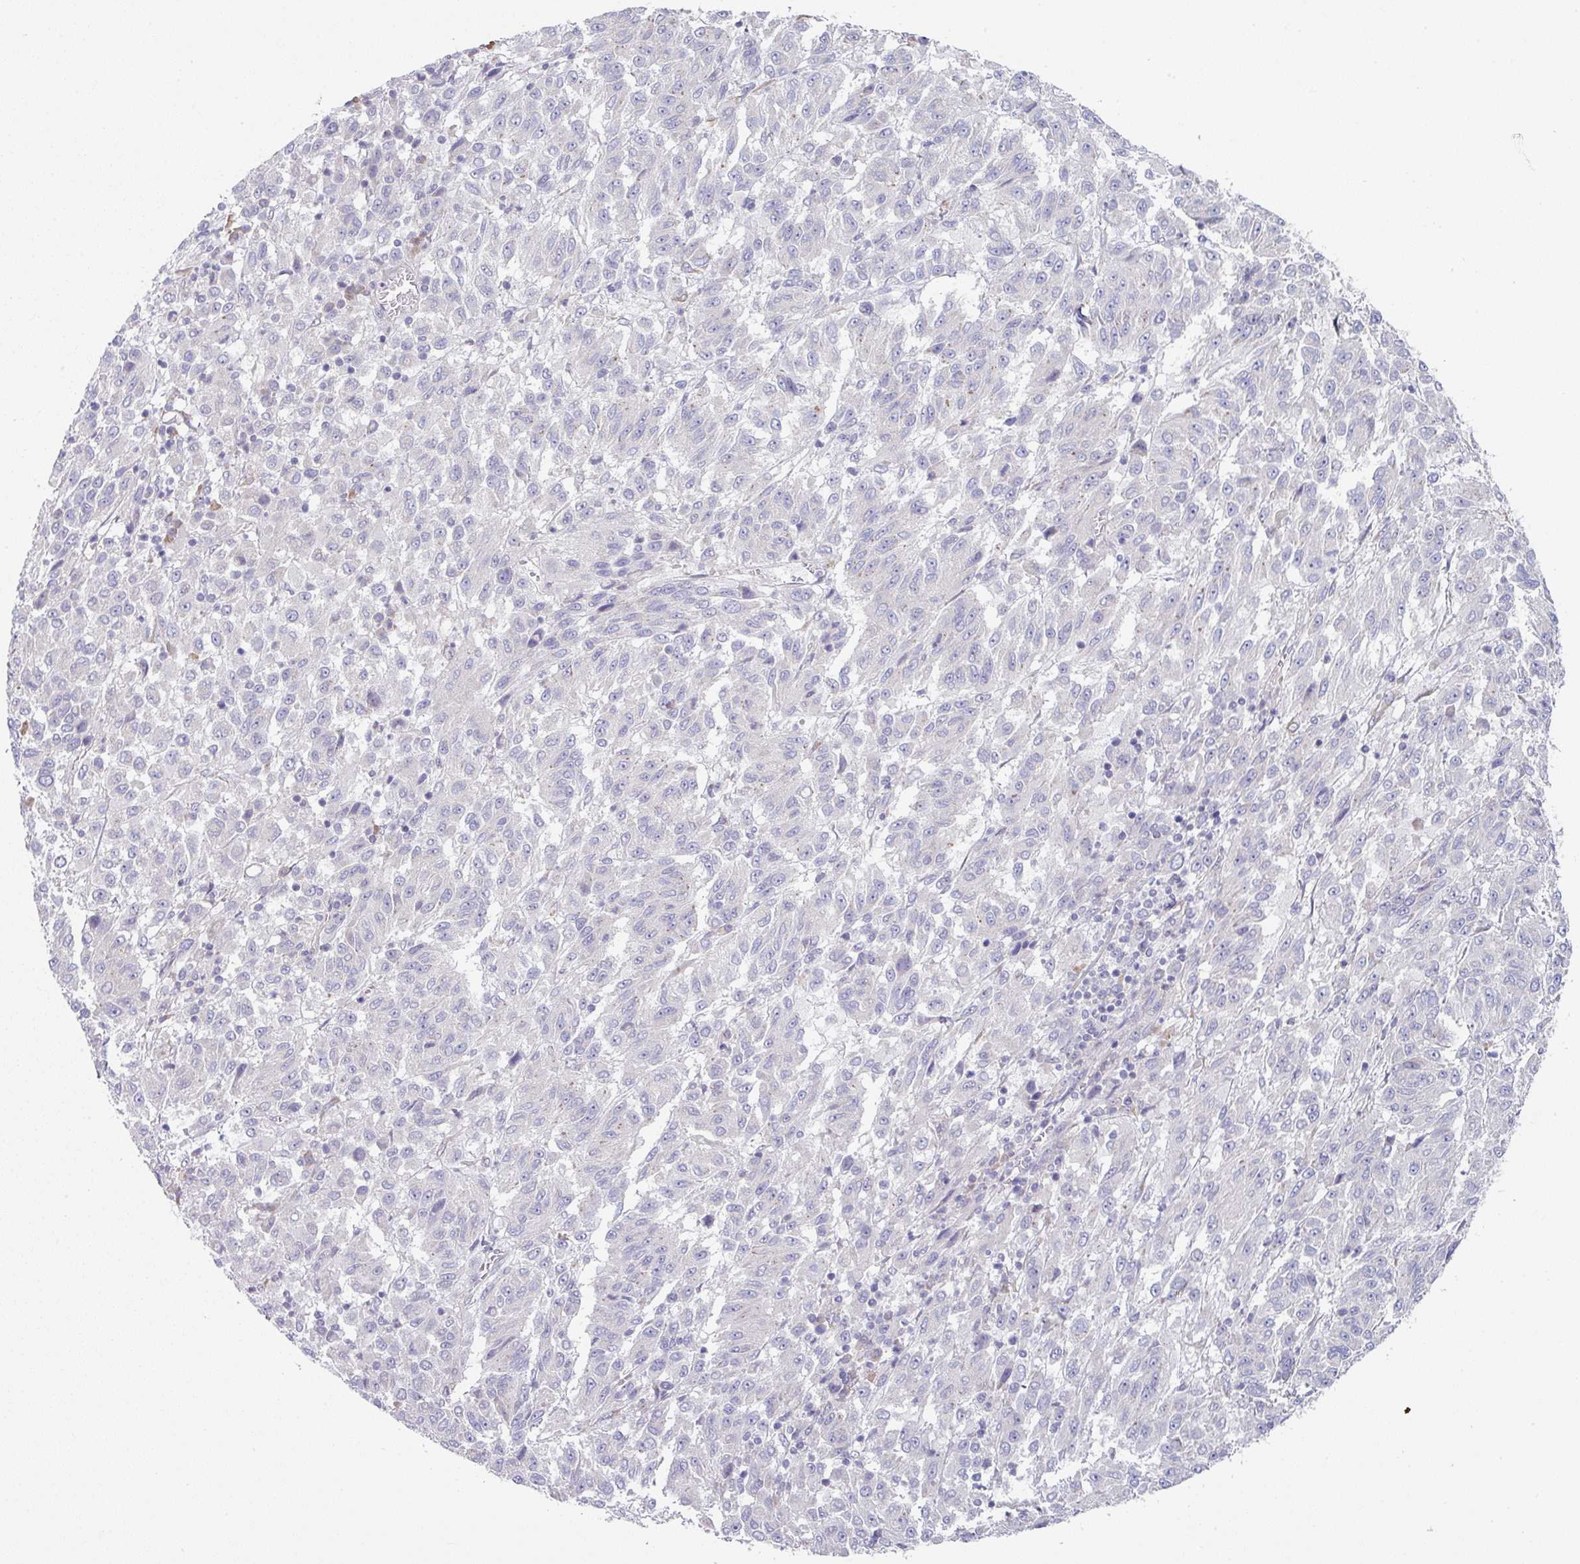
{"staining": {"intensity": "negative", "quantity": "none", "location": "none"}, "tissue": "melanoma", "cell_type": "Tumor cells", "image_type": "cancer", "snomed": [{"axis": "morphology", "description": "Malignant melanoma, Metastatic site"}, {"axis": "topography", "description": "Lung"}], "caption": "Immunohistochemistry micrograph of melanoma stained for a protein (brown), which exhibits no staining in tumor cells. Nuclei are stained in blue.", "gene": "TMED5", "patient": {"sex": "male", "age": 64}}